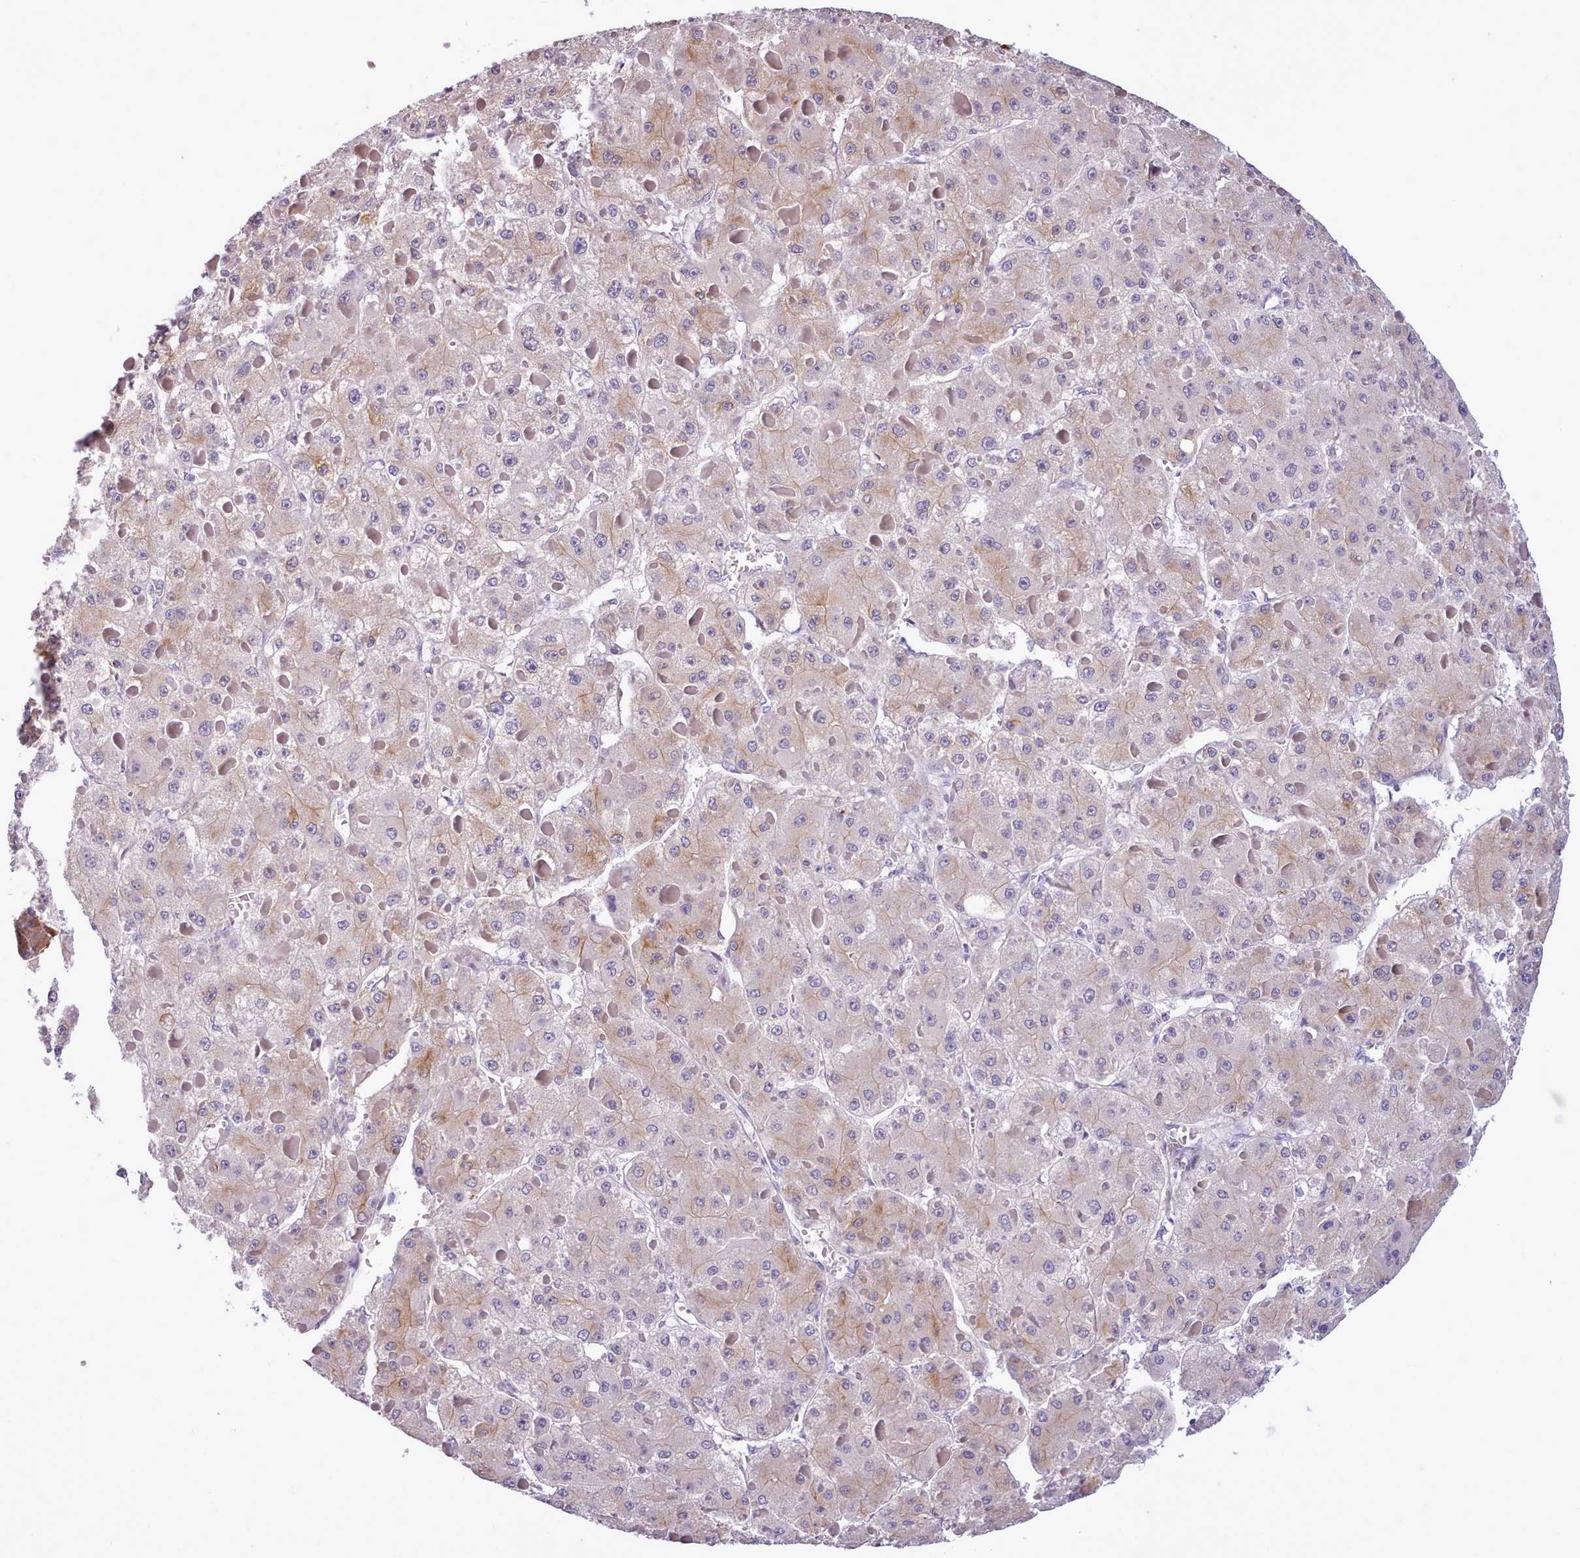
{"staining": {"intensity": "strong", "quantity": "<25%", "location": "cytoplasmic/membranous"}, "tissue": "liver cancer", "cell_type": "Tumor cells", "image_type": "cancer", "snomed": [{"axis": "morphology", "description": "Carcinoma, Hepatocellular, NOS"}, {"axis": "topography", "description": "Liver"}], "caption": "Liver cancer (hepatocellular carcinoma) tissue demonstrates strong cytoplasmic/membranous positivity in about <25% of tumor cells (Brightfield microscopy of DAB IHC at high magnification).", "gene": "CYP2A13", "patient": {"sex": "female", "age": 73}}